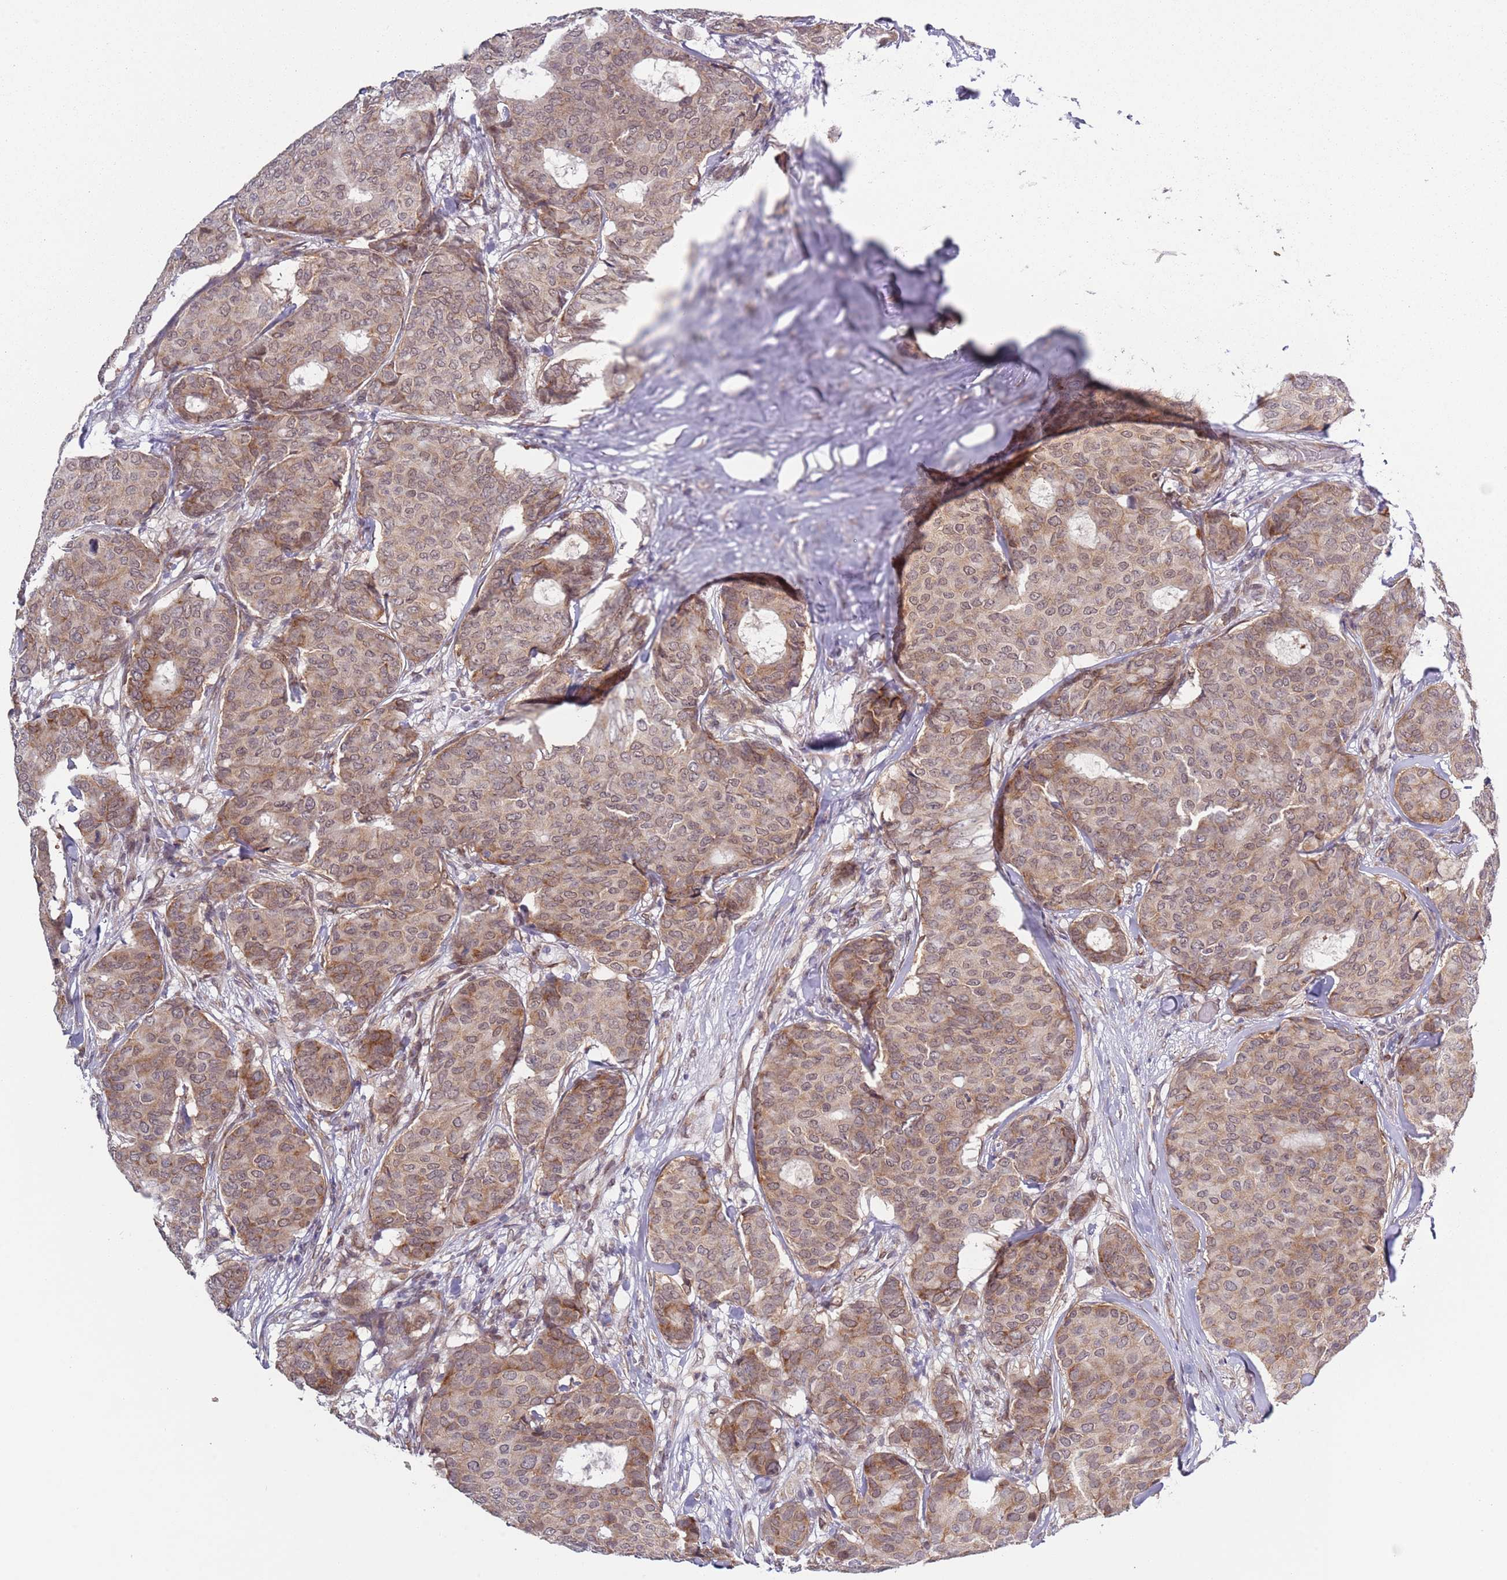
{"staining": {"intensity": "moderate", "quantity": "25%-75%", "location": "cytoplasmic/membranous,nuclear"}, "tissue": "breast cancer", "cell_type": "Tumor cells", "image_type": "cancer", "snomed": [{"axis": "morphology", "description": "Duct carcinoma"}, {"axis": "topography", "description": "Breast"}], "caption": "A high-resolution image shows IHC staining of infiltrating ductal carcinoma (breast), which shows moderate cytoplasmic/membranous and nuclear positivity in approximately 25%-75% of tumor cells. (Stains: DAB (3,3'-diaminobenzidine) in brown, nuclei in blue, Microscopy: brightfield microscopy at high magnification).", "gene": "SLC25A32", "patient": {"sex": "female", "age": 75}}